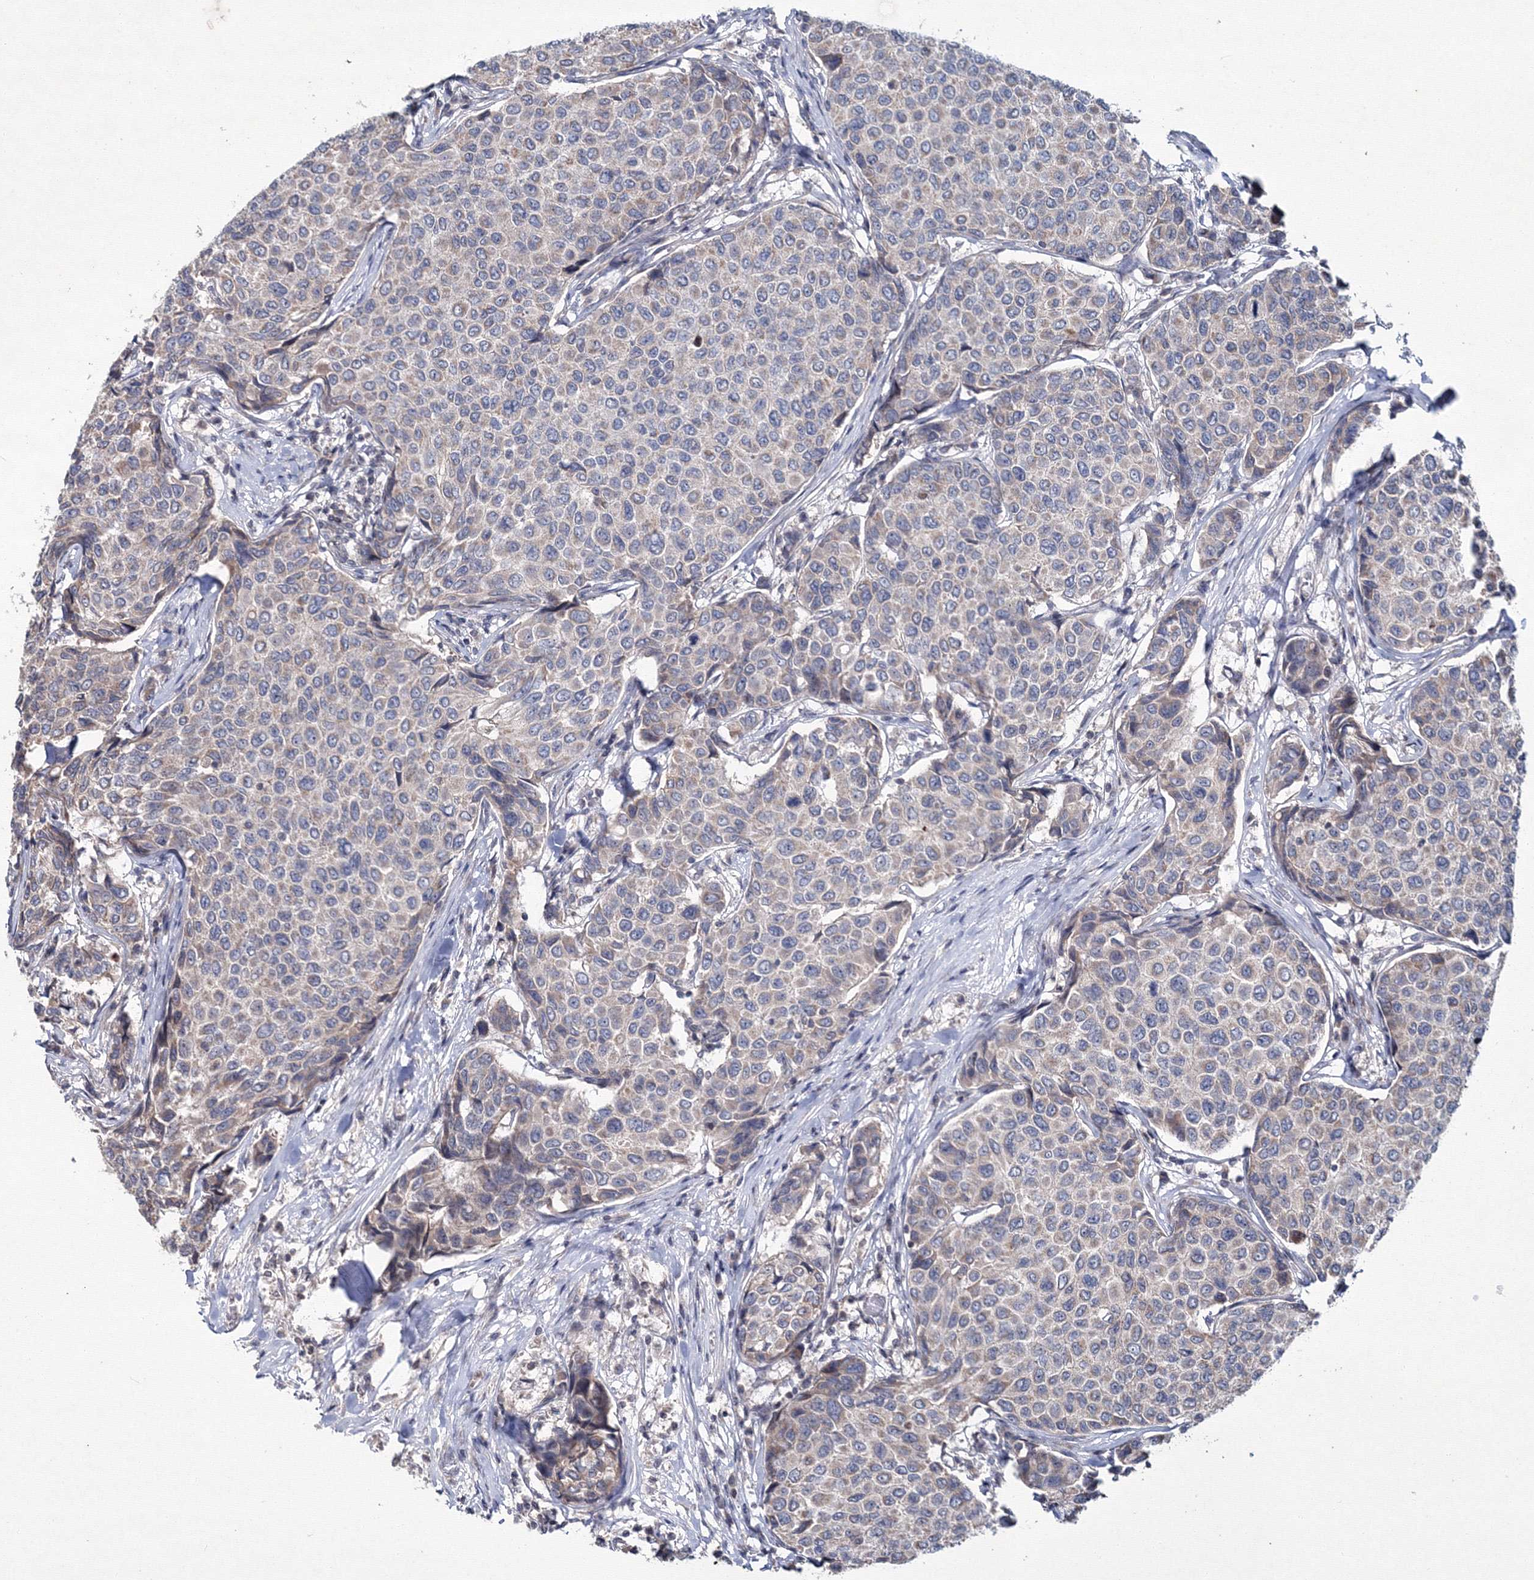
{"staining": {"intensity": "weak", "quantity": "<25%", "location": "cytoplasmic/membranous"}, "tissue": "breast cancer", "cell_type": "Tumor cells", "image_type": "cancer", "snomed": [{"axis": "morphology", "description": "Duct carcinoma"}, {"axis": "topography", "description": "Breast"}], "caption": "The IHC histopathology image has no significant positivity in tumor cells of breast cancer (invasive ductal carcinoma) tissue. (Stains: DAB IHC with hematoxylin counter stain, Microscopy: brightfield microscopy at high magnification).", "gene": "MKRN2", "patient": {"sex": "female", "age": 55}}